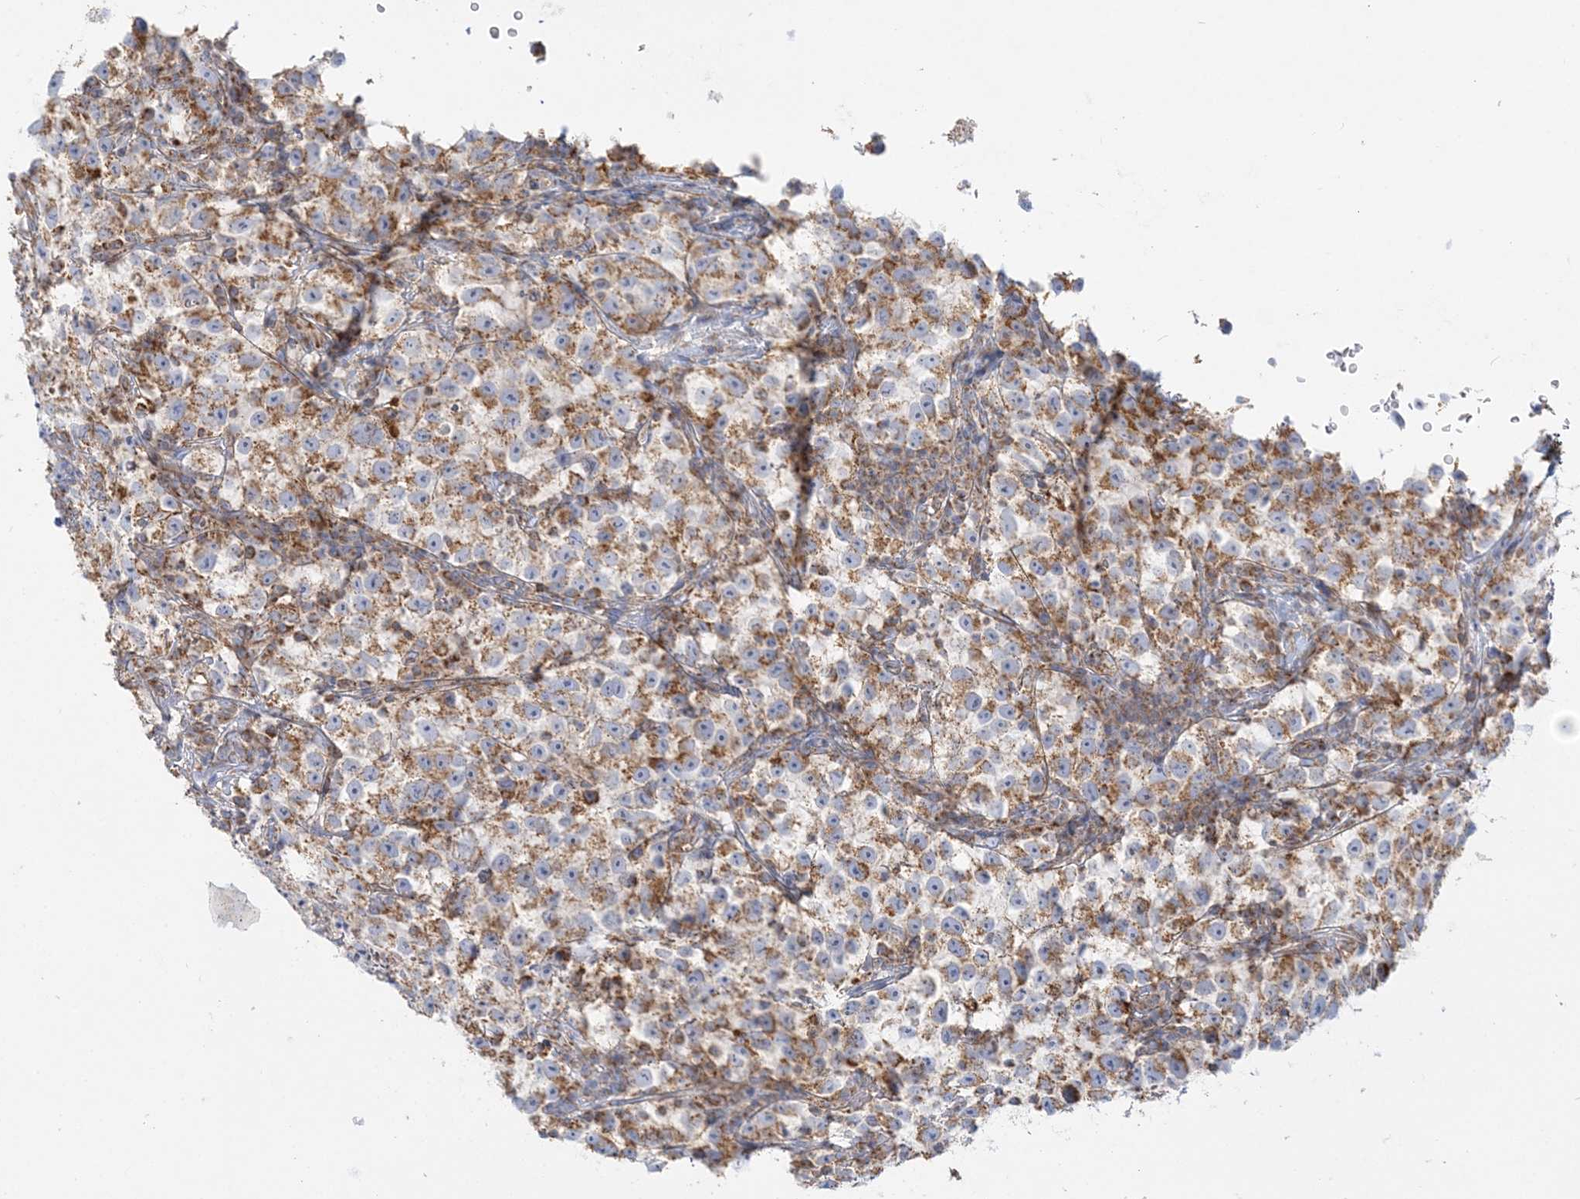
{"staining": {"intensity": "moderate", "quantity": "<25%", "location": "cytoplasmic/membranous"}, "tissue": "testis cancer", "cell_type": "Tumor cells", "image_type": "cancer", "snomed": [{"axis": "morphology", "description": "Seminoma, NOS"}, {"axis": "topography", "description": "Testis"}], "caption": "About <25% of tumor cells in human seminoma (testis) display moderate cytoplasmic/membranous protein positivity as visualized by brown immunohistochemical staining.", "gene": "TBC1D14", "patient": {"sex": "male", "age": 22}}